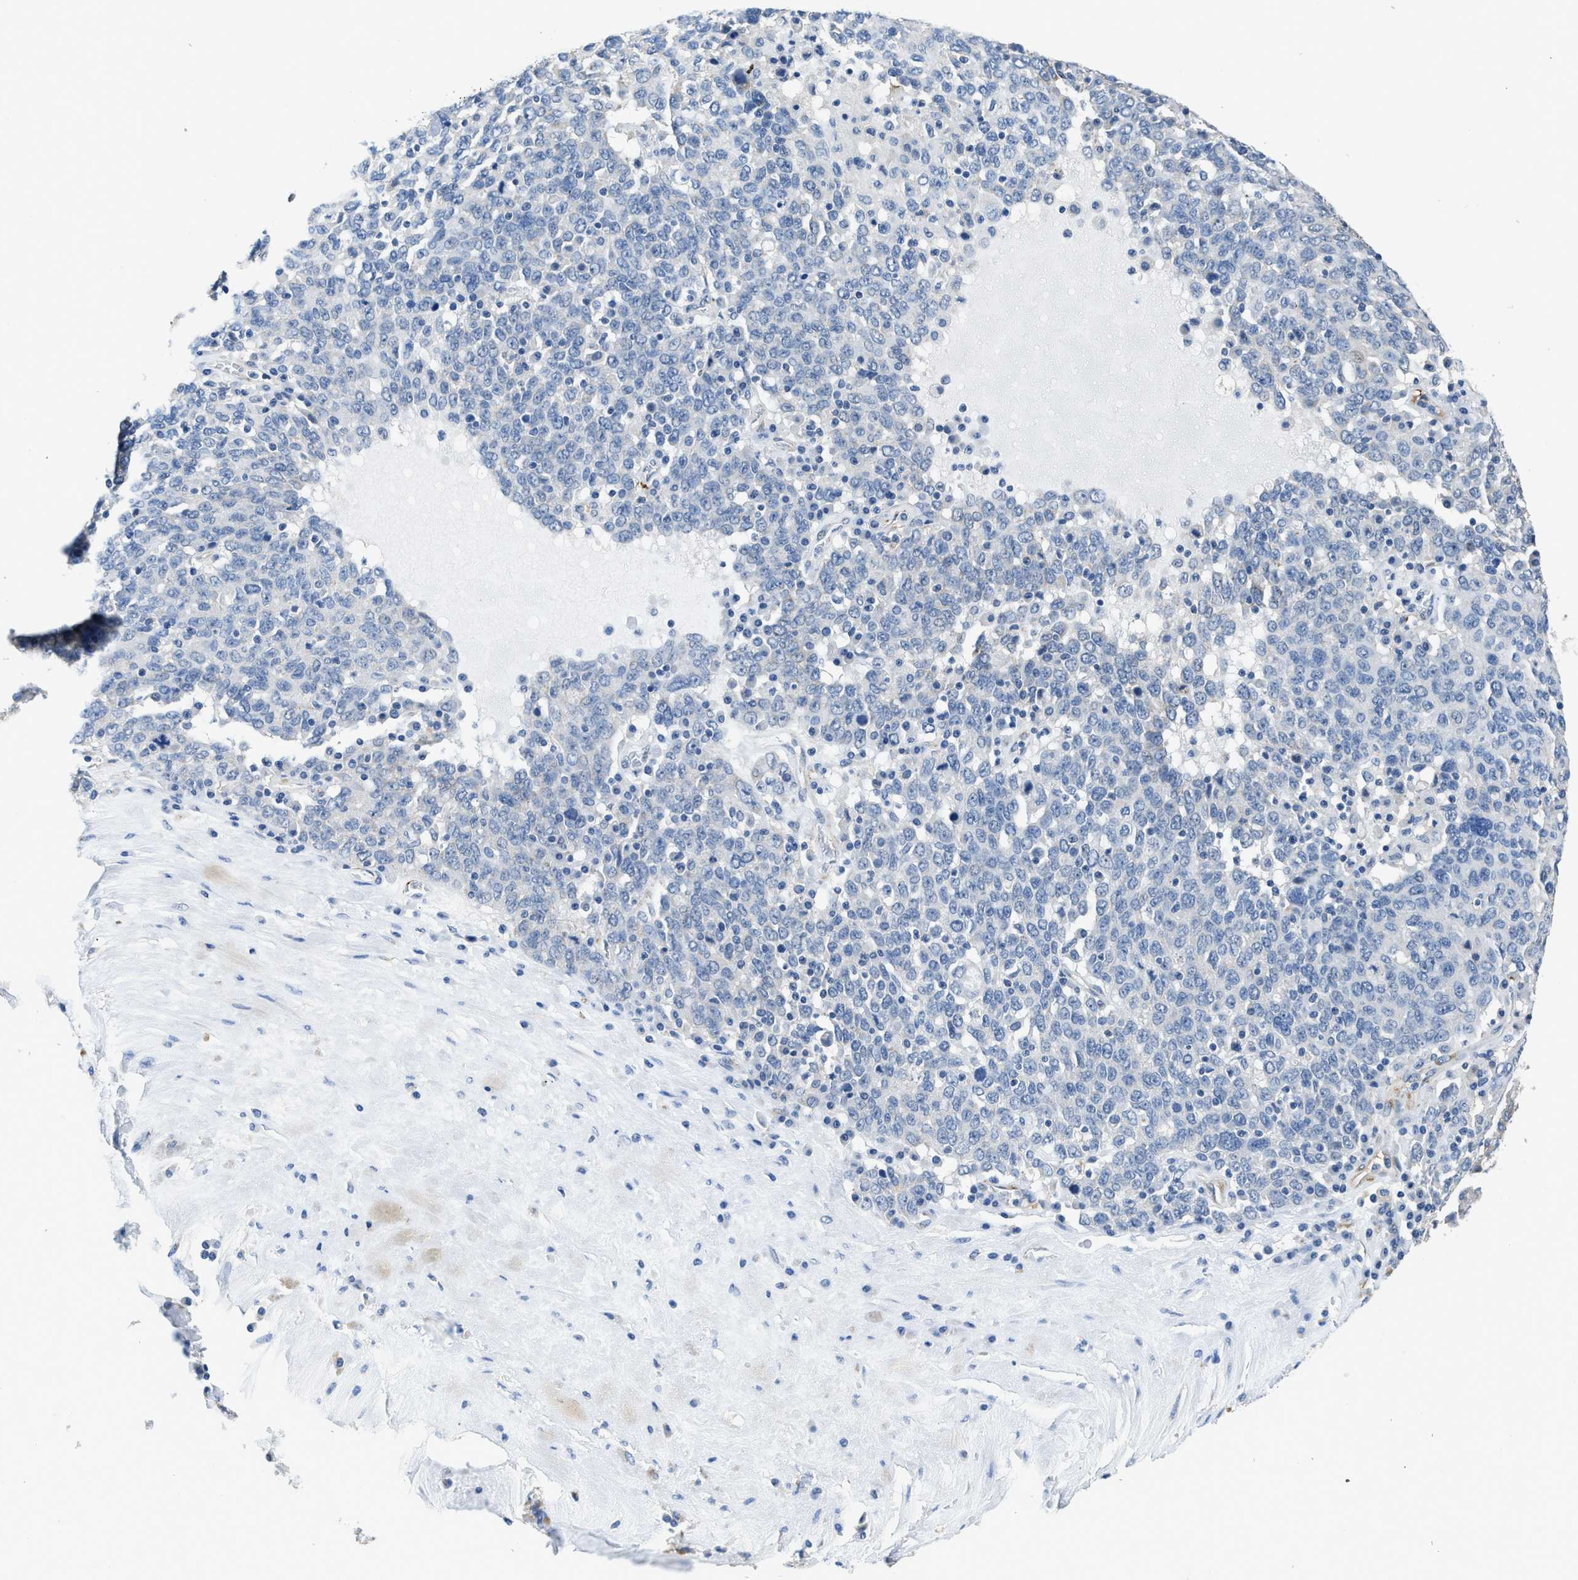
{"staining": {"intensity": "negative", "quantity": "none", "location": "none"}, "tissue": "ovarian cancer", "cell_type": "Tumor cells", "image_type": "cancer", "snomed": [{"axis": "morphology", "description": "Carcinoma, endometroid"}, {"axis": "topography", "description": "Ovary"}], "caption": "Tumor cells are negative for protein expression in human ovarian cancer (endometroid carcinoma).", "gene": "ZSWIM5", "patient": {"sex": "female", "age": 62}}